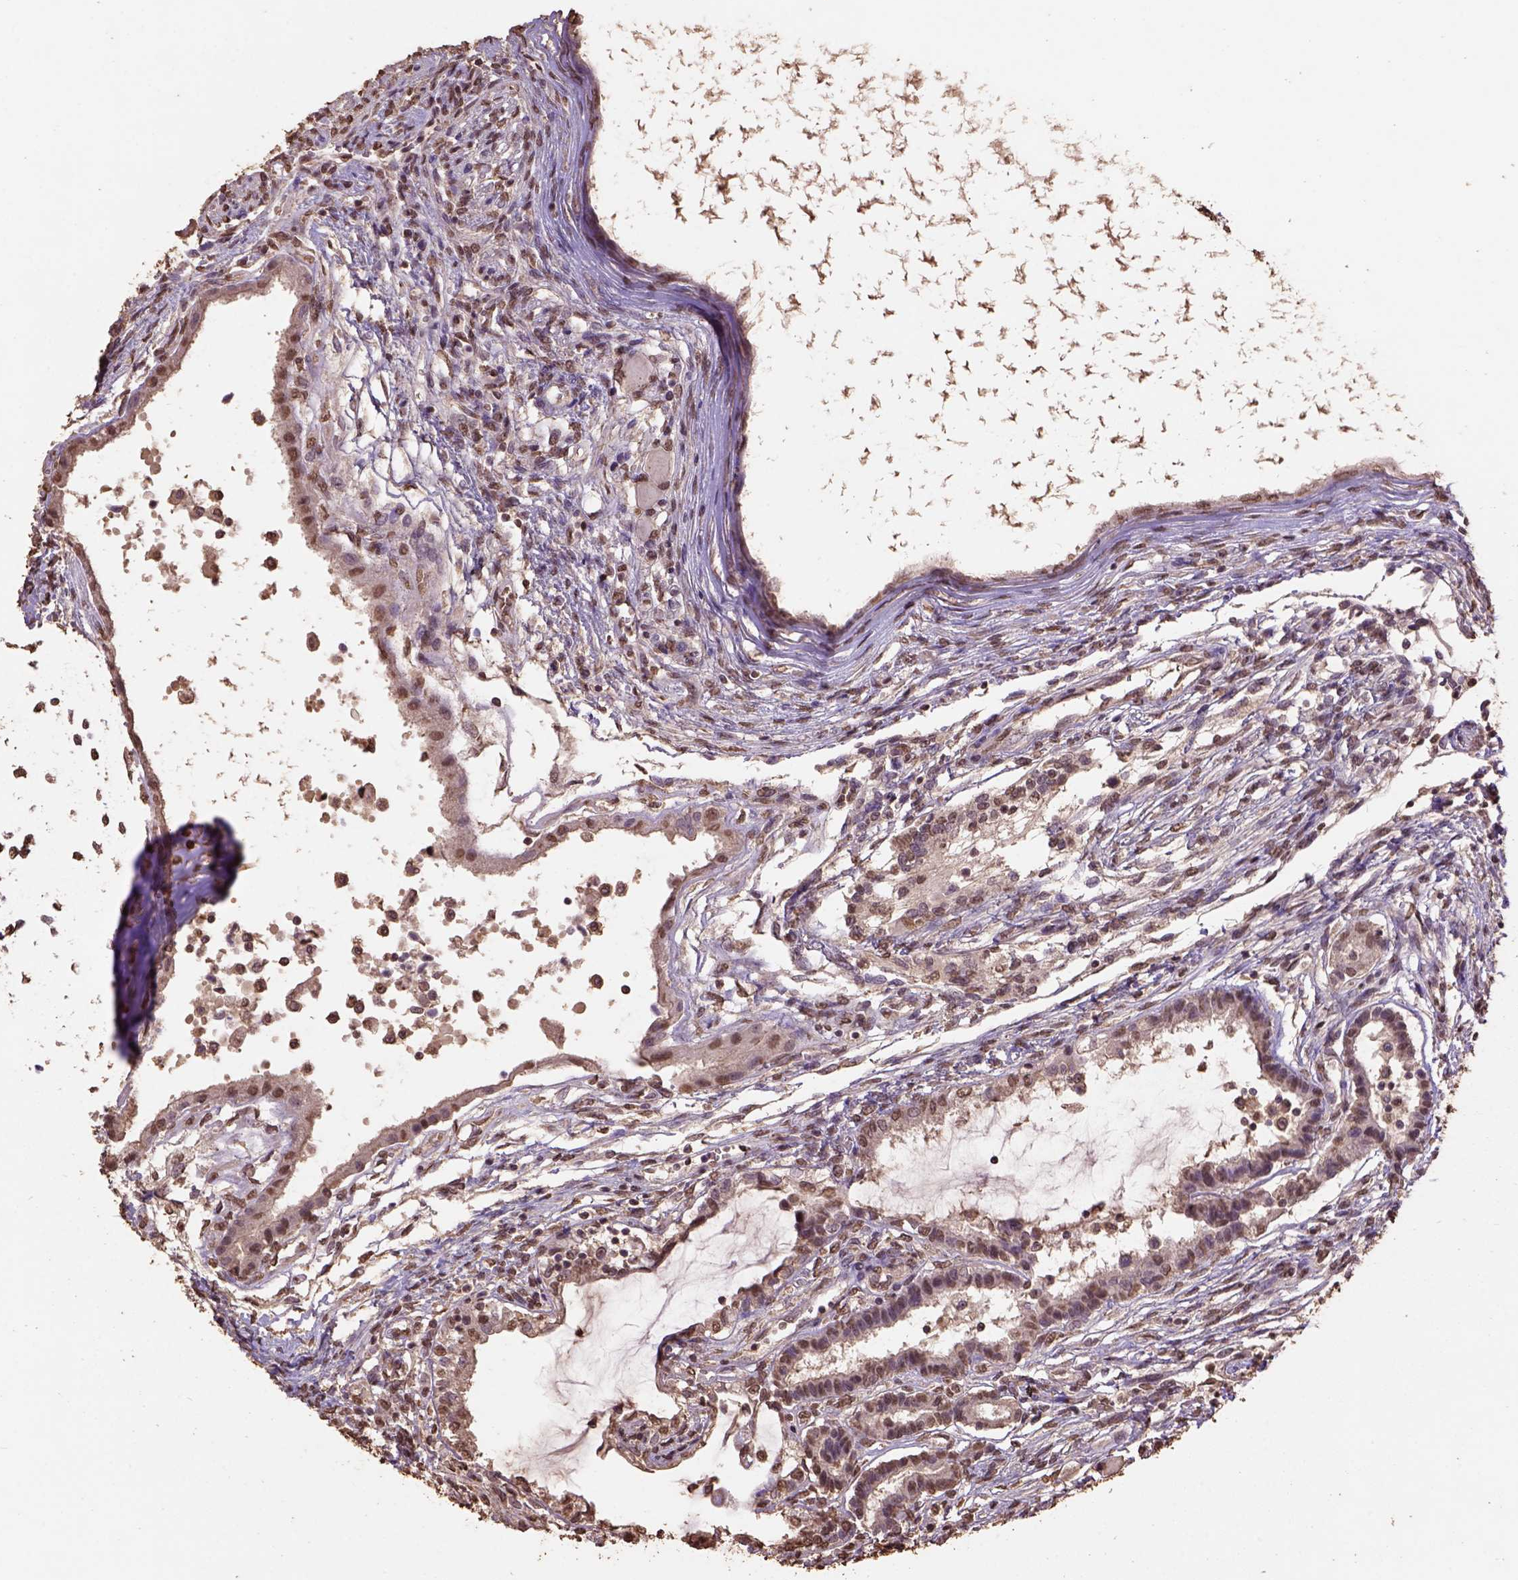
{"staining": {"intensity": "moderate", "quantity": ">75%", "location": "nuclear"}, "tissue": "testis cancer", "cell_type": "Tumor cells", "image_type": "cancer", "snomed": [{"axis": "morphology", "description": "Carcinoma, Embryonal, NOS"}, {"axis": "topography", "description": "Testis"}], "caption": "This micrograph exhibits testis embryonal carcinoma stained with IHC to label a protein in brown. The nuclear of tumor cells show moderate positivity for the protein. Nuclei are counter-stained blue.", "gene": "CSTF2T", "patient": {"sex": "male", "age": 37}}